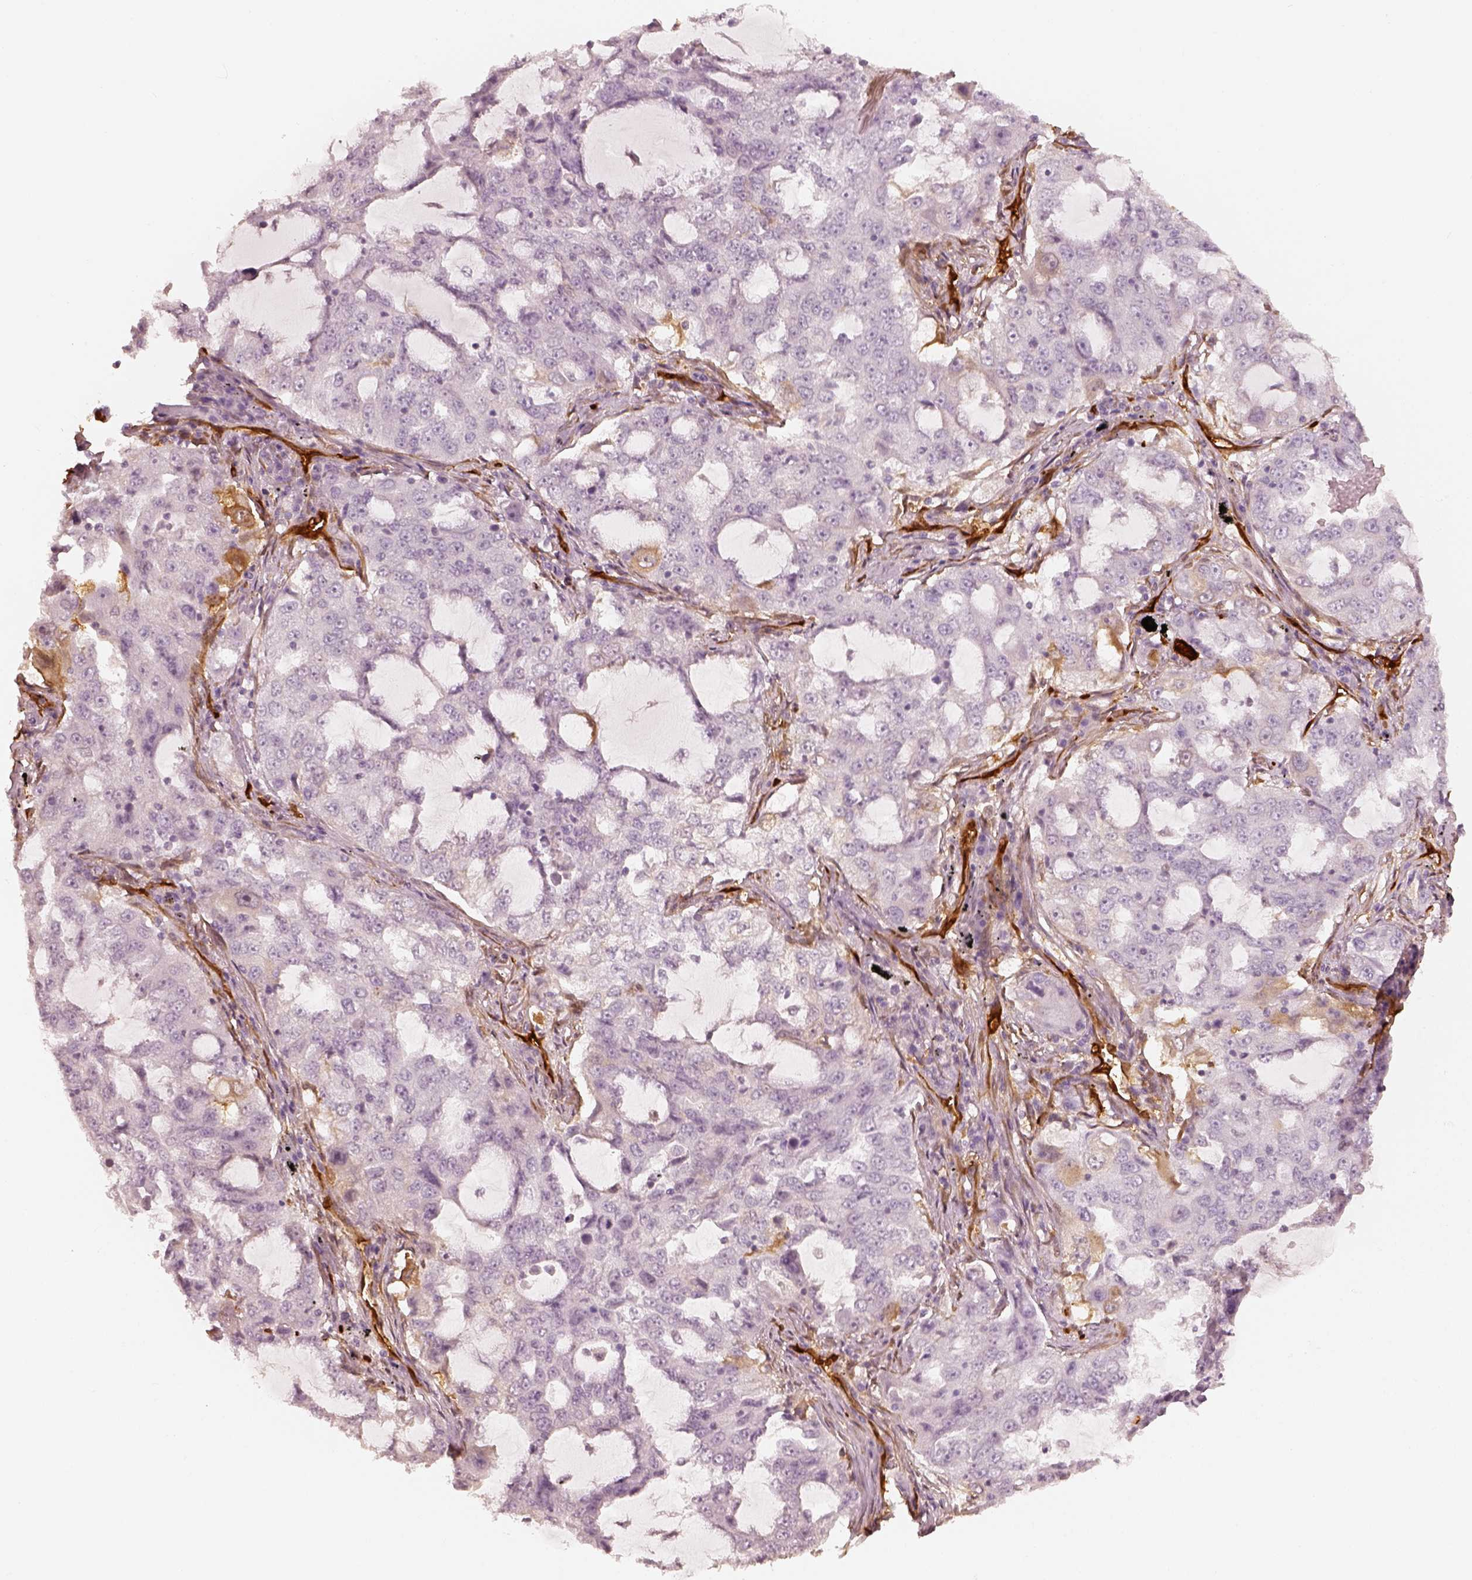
{"staining": {"intensity": "negative", "quantity": "none", "location": "none"}, "tissue": "lung cancer", "cell_type": "Tumor cells", "image_type": "cancer", "snomed": [{"axis": "morphology", "description": "Adenocarcinoma, NOS"}, {"axis": "topography", "description": "Lung"}], "caption": "This is an IHC histopathology image of lung adenocarcinoma. There is no positivity in tumor cells.", "gene": "FSCN1", "patient": {"sex": "female", "age": 61}}